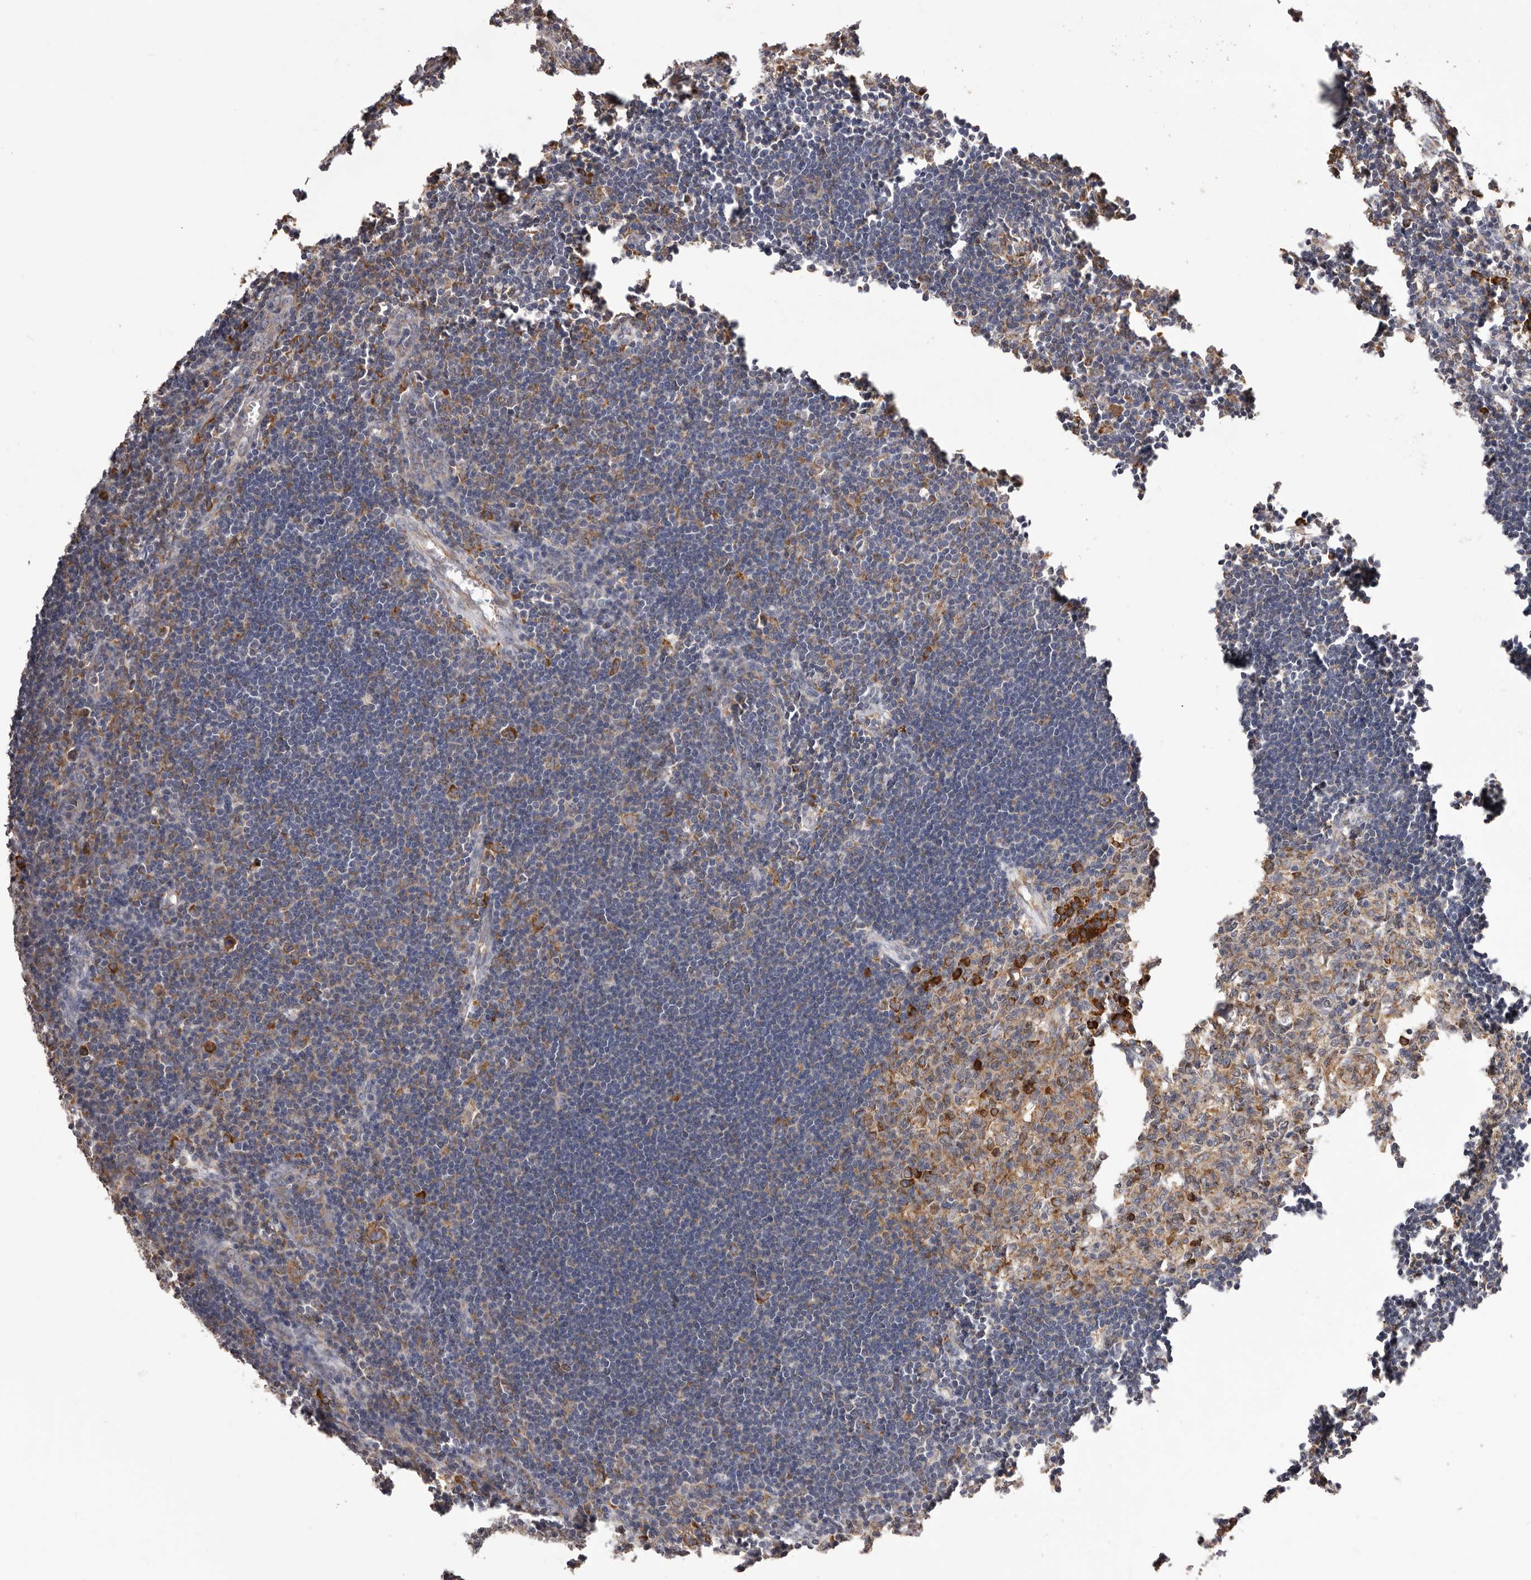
{"staining": {"intensity": "moderate", "quantity": ">75%", "location": "cytoplasmic/membranous"}, "tissue": "lymph node", "cell_type": "Germinal center cells", "image_type": "normal", "snomed": [{"axis": "morphology", "description": "Normal tissue, NOS"}, {"axis": "morphology", "description": "Malignant melanoma, Metastatic site"}, {"axis": "topography", "description": "Lymph node"}], "caption": "Germinal center cells demonstrate medium levels of moderate cytoplasmic/membranous staining in approximately >75% of cells in unremarkable human lymph node.", "gene": "QRSL1", "patient": {"sex": "male", "age": 41}}